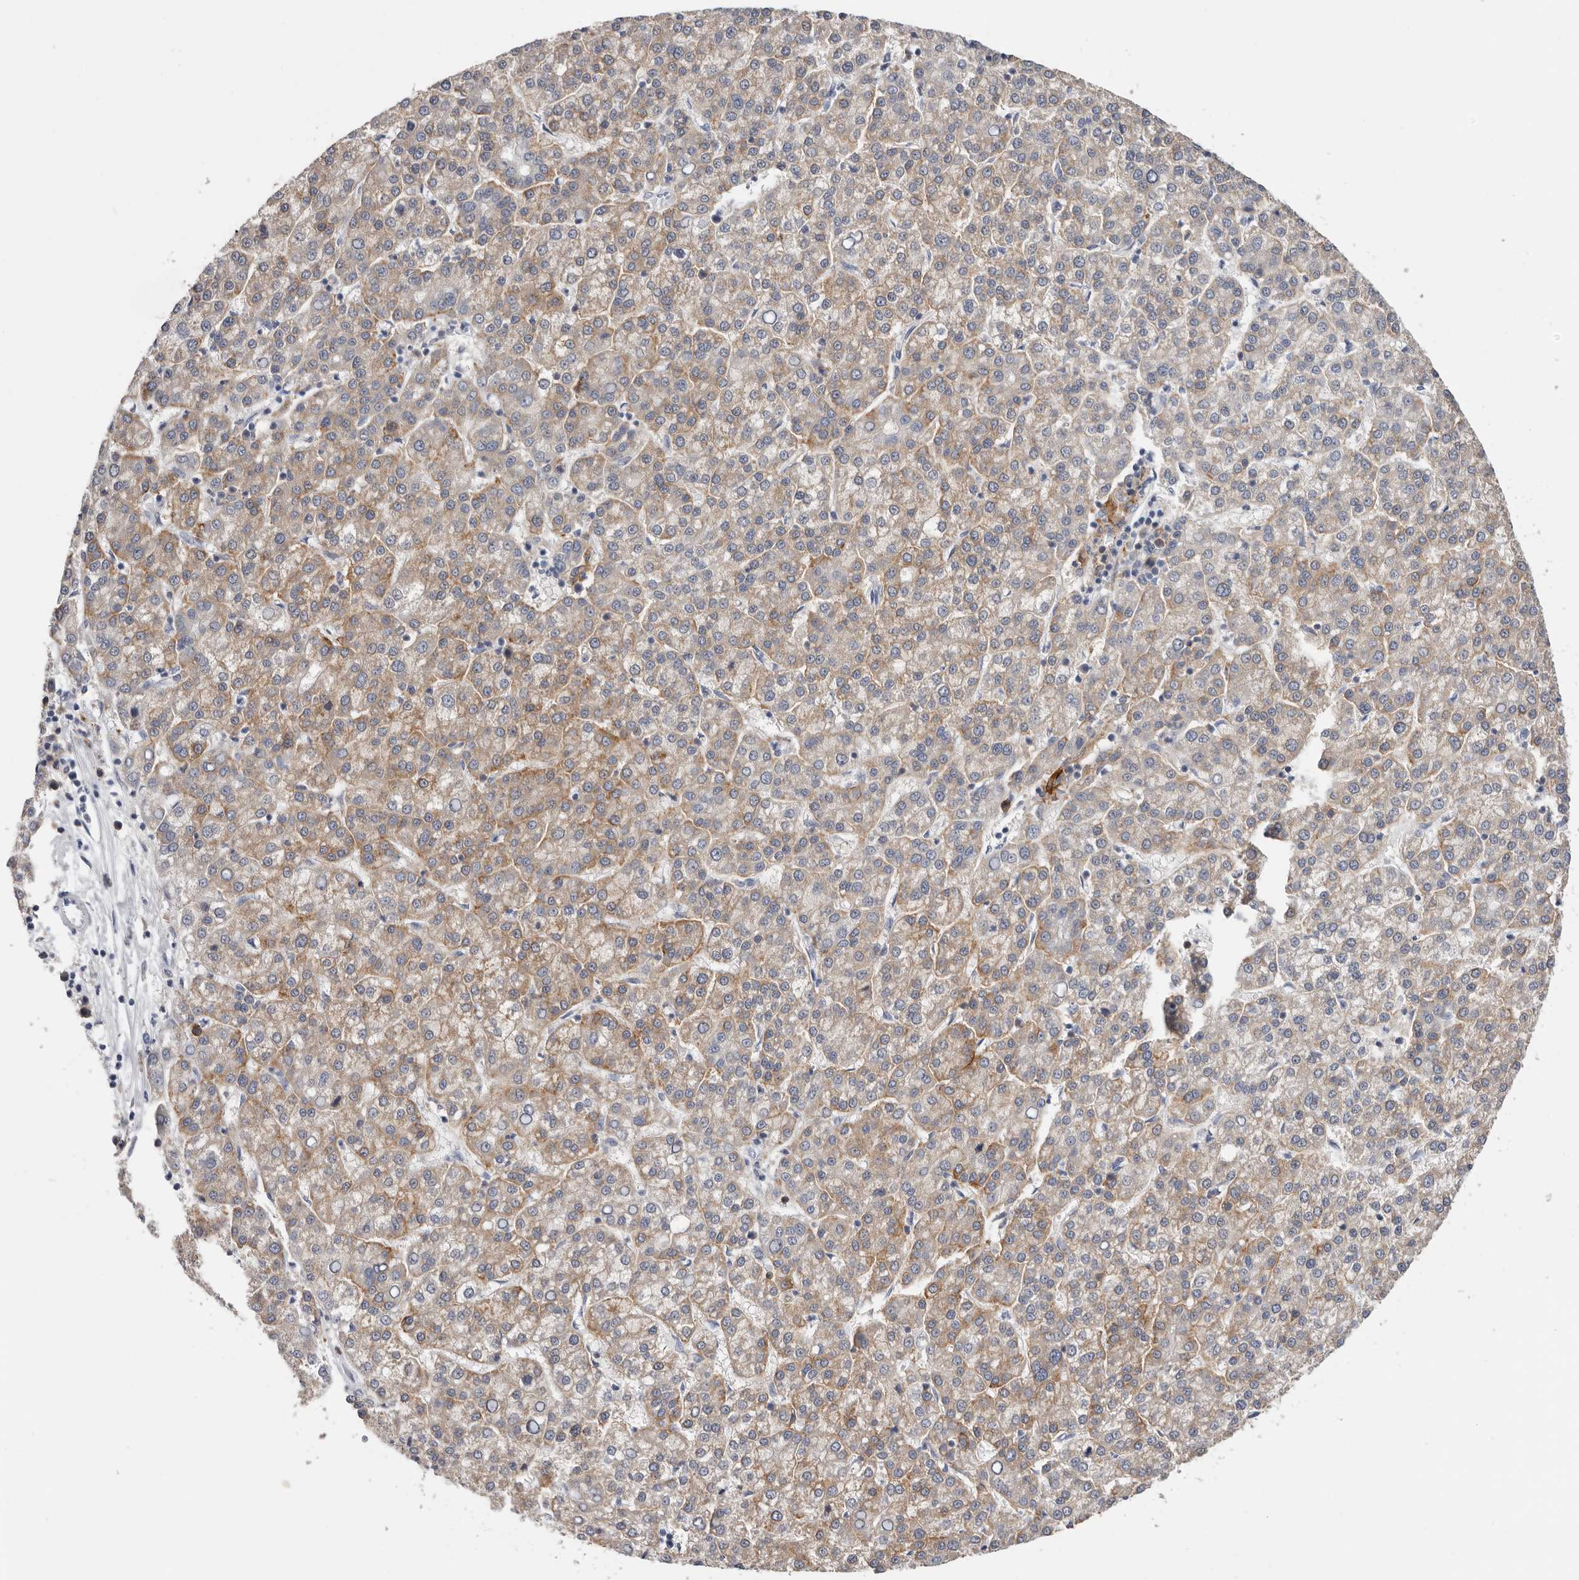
{"staining": {"intensity": "moderate", "quantity": ">75%", "location": "cytoplasmic/membranous"}, "tissue": "liver cancer", "cell_type": "Tumor cells", "image_type": "cancer", "snomed": [{"axis": "morphology", "description": "Carcinoma, Hepatocellular, NOS"}, {"axis": "topography", "description": "Liver"}], "caption": "DAB (3,3'-diaminobenzidine) immunohistochemical staining of human liver cancer shows moderate cytoplasmic/membranous protein positivity in about >75% of tumor cells. The staining was performed using DAB (3,3'-diaminobenzidine), with brown indicating positive protein expression. Nuclei are stained blue with hematoxylin.", "gene": "TFRC", "patient": {"sex": "female", "age": 58}}